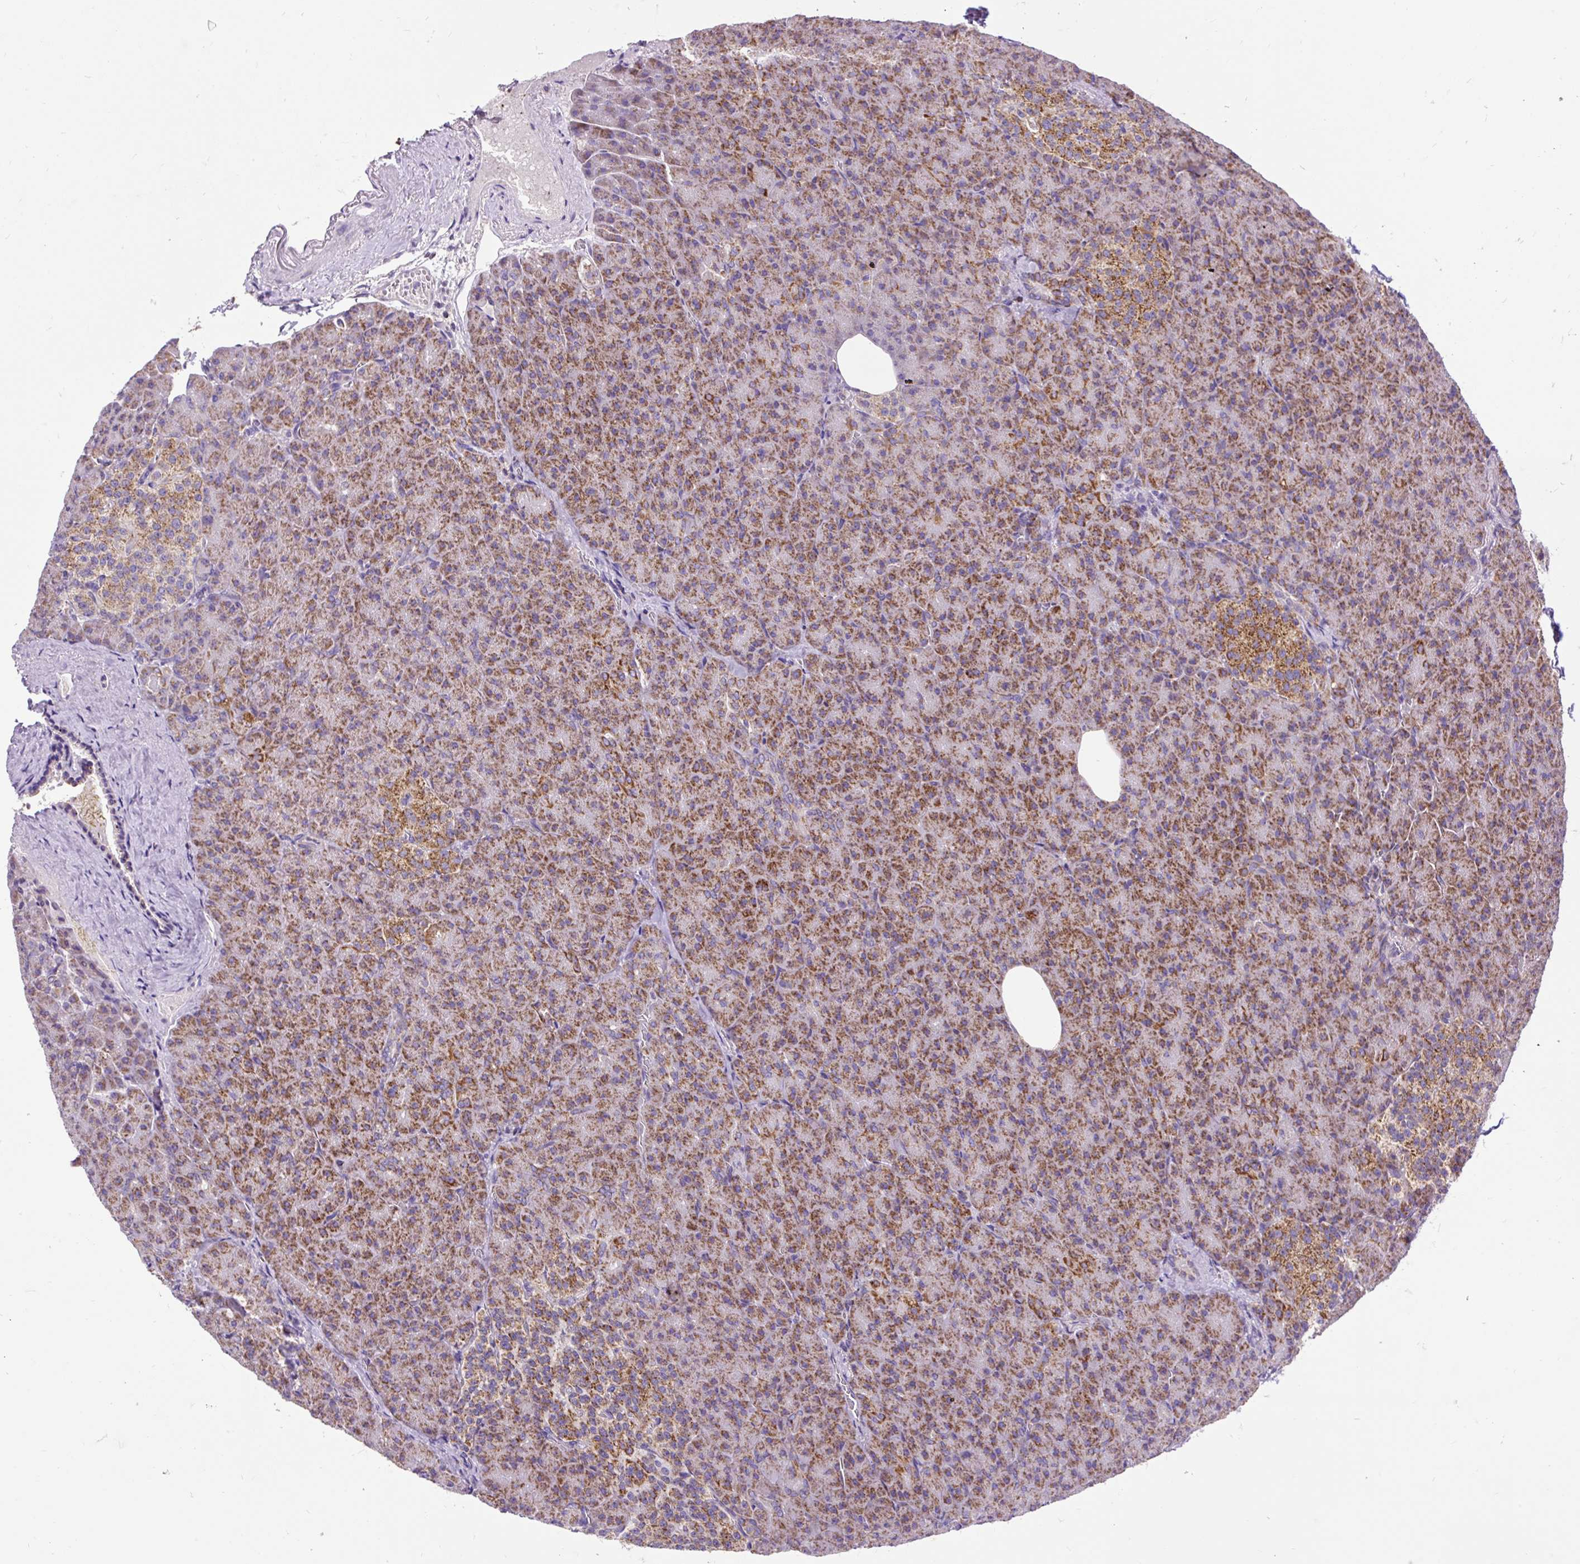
{"staining": {"intensity": "moderate", "quantity": ">75%", "location": "cytoplasmic/membranous"}, "tissue": "pancreas", "cell_type": "Exocrine glandular cells", "image_type": "normal", "snomed": [{"axis": "morphology", "description": "Normal tissue, NOS"}, {"axis": "topography", "description": "Pancreas"}], "caption": "DAB (3,3'-diaminobenzidine) immunohistochemical staining of benign pancreas displays moderate cytoplasmic/membranous protein positivity in about >75% of exocrine glandular cells. The protein is stained brown, and the nuclei are stained in blue (DAB (3,3'-diaminobenzidine) IHC with brightfield microscopy, high magnification).", "gene": "TOMM40", "patient": {"sex": "female", "age": 74}}